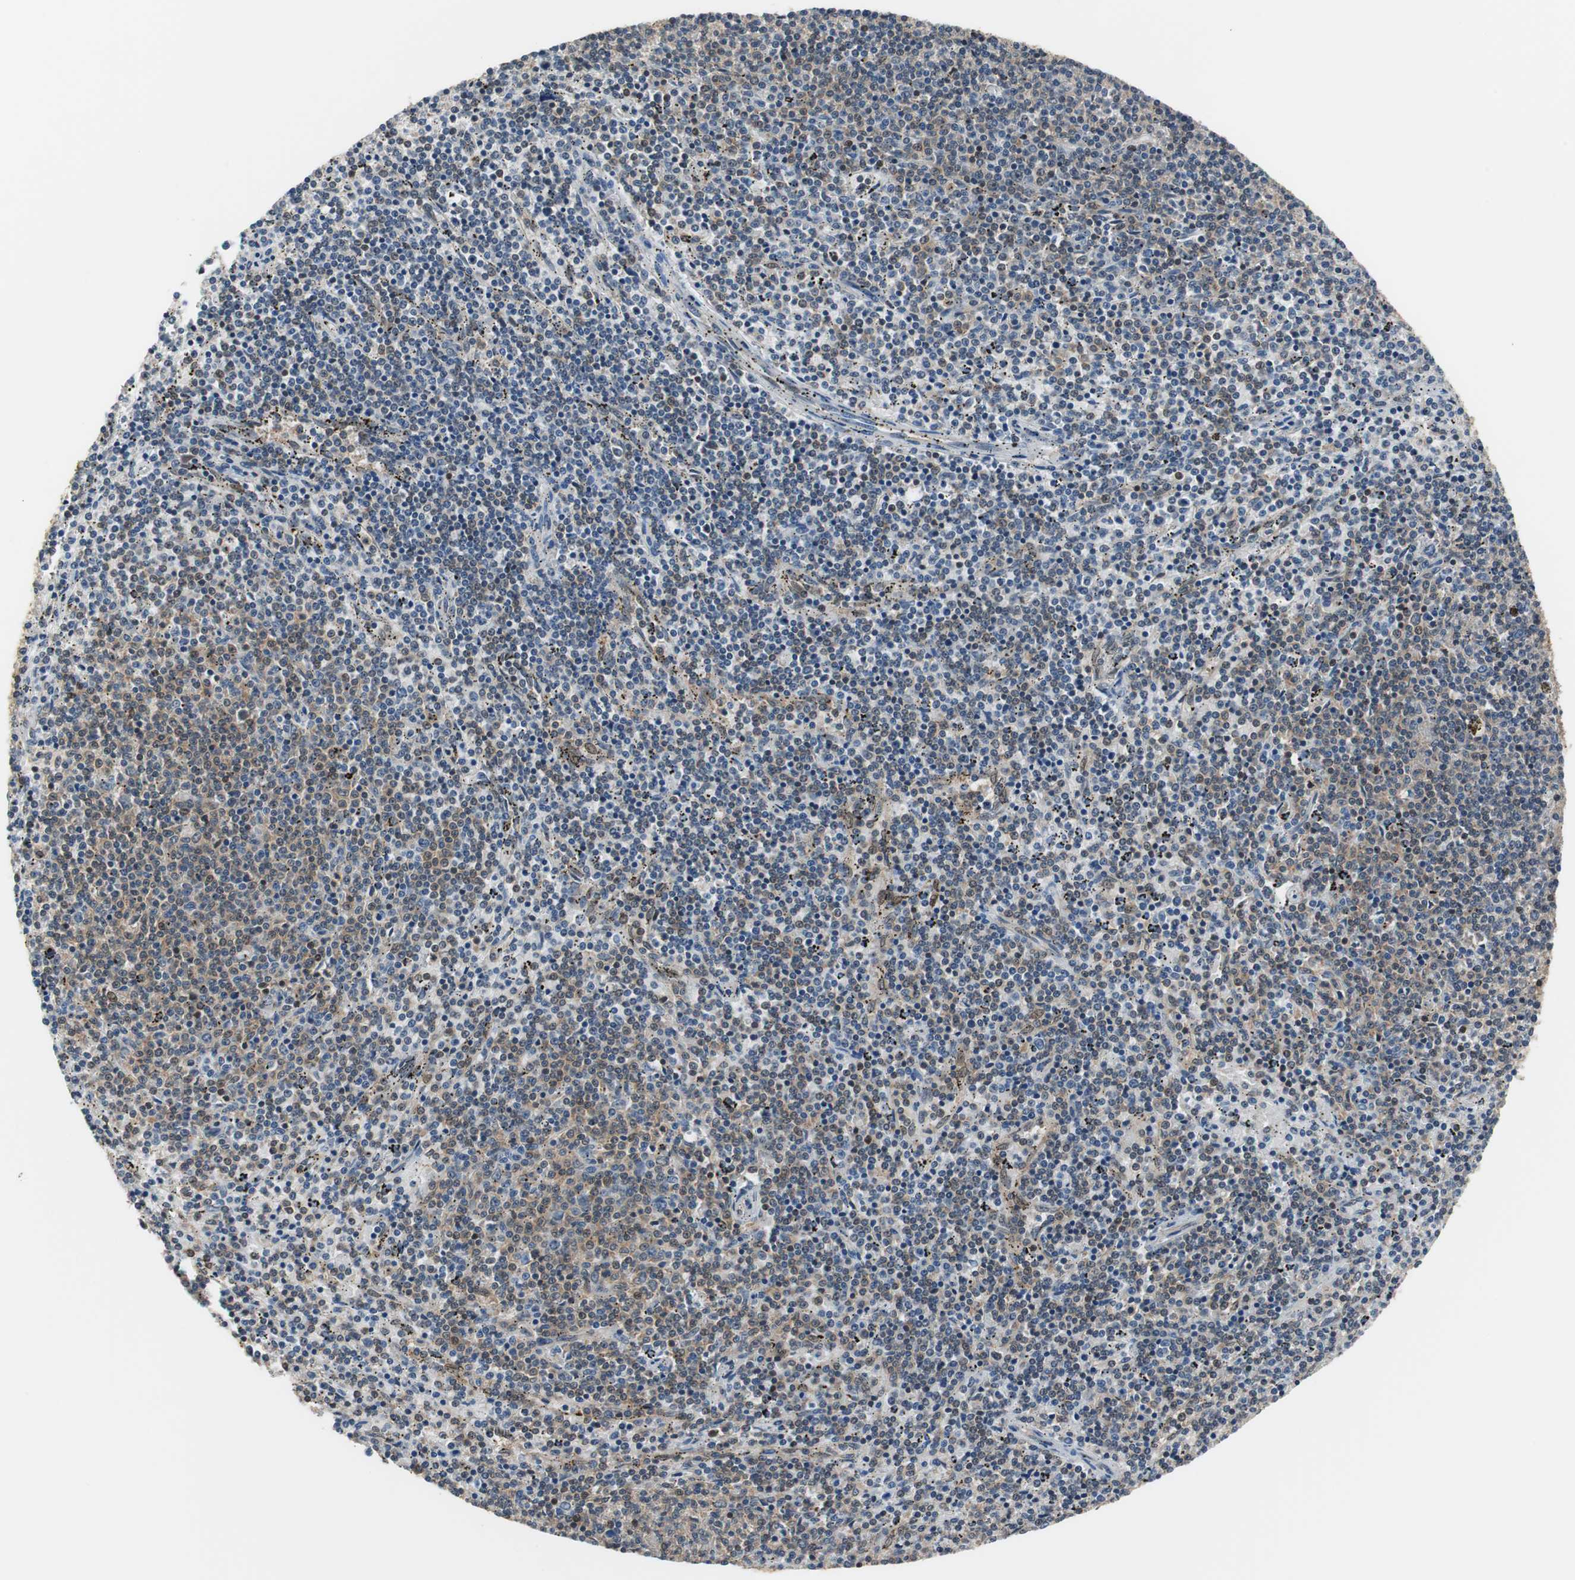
{"staining": {"intensity": "weak", "quantity": "25%-75%", "location": "nuclear"}, "tissue": "lymphoma", "cell_type": "Tumor cells", "image_type": "cancer", "snomed": [{"axis": "morphology", "description": "Malignant lymphoma, non-Hodgkin's type, Low grade"}, {"axis": "topography", "description": "Spleen"}], "caption": "Protein staining displays weak nuclear positivity in approximately 25%-75% of tumor cells in low-grade malignant lymphoma, non-Hodgkin's type. (DAB = brown stain, brightfield microscopy at high magnification).", "gene": "MAFB", "patient": {"sex": "female", "age": 50}}